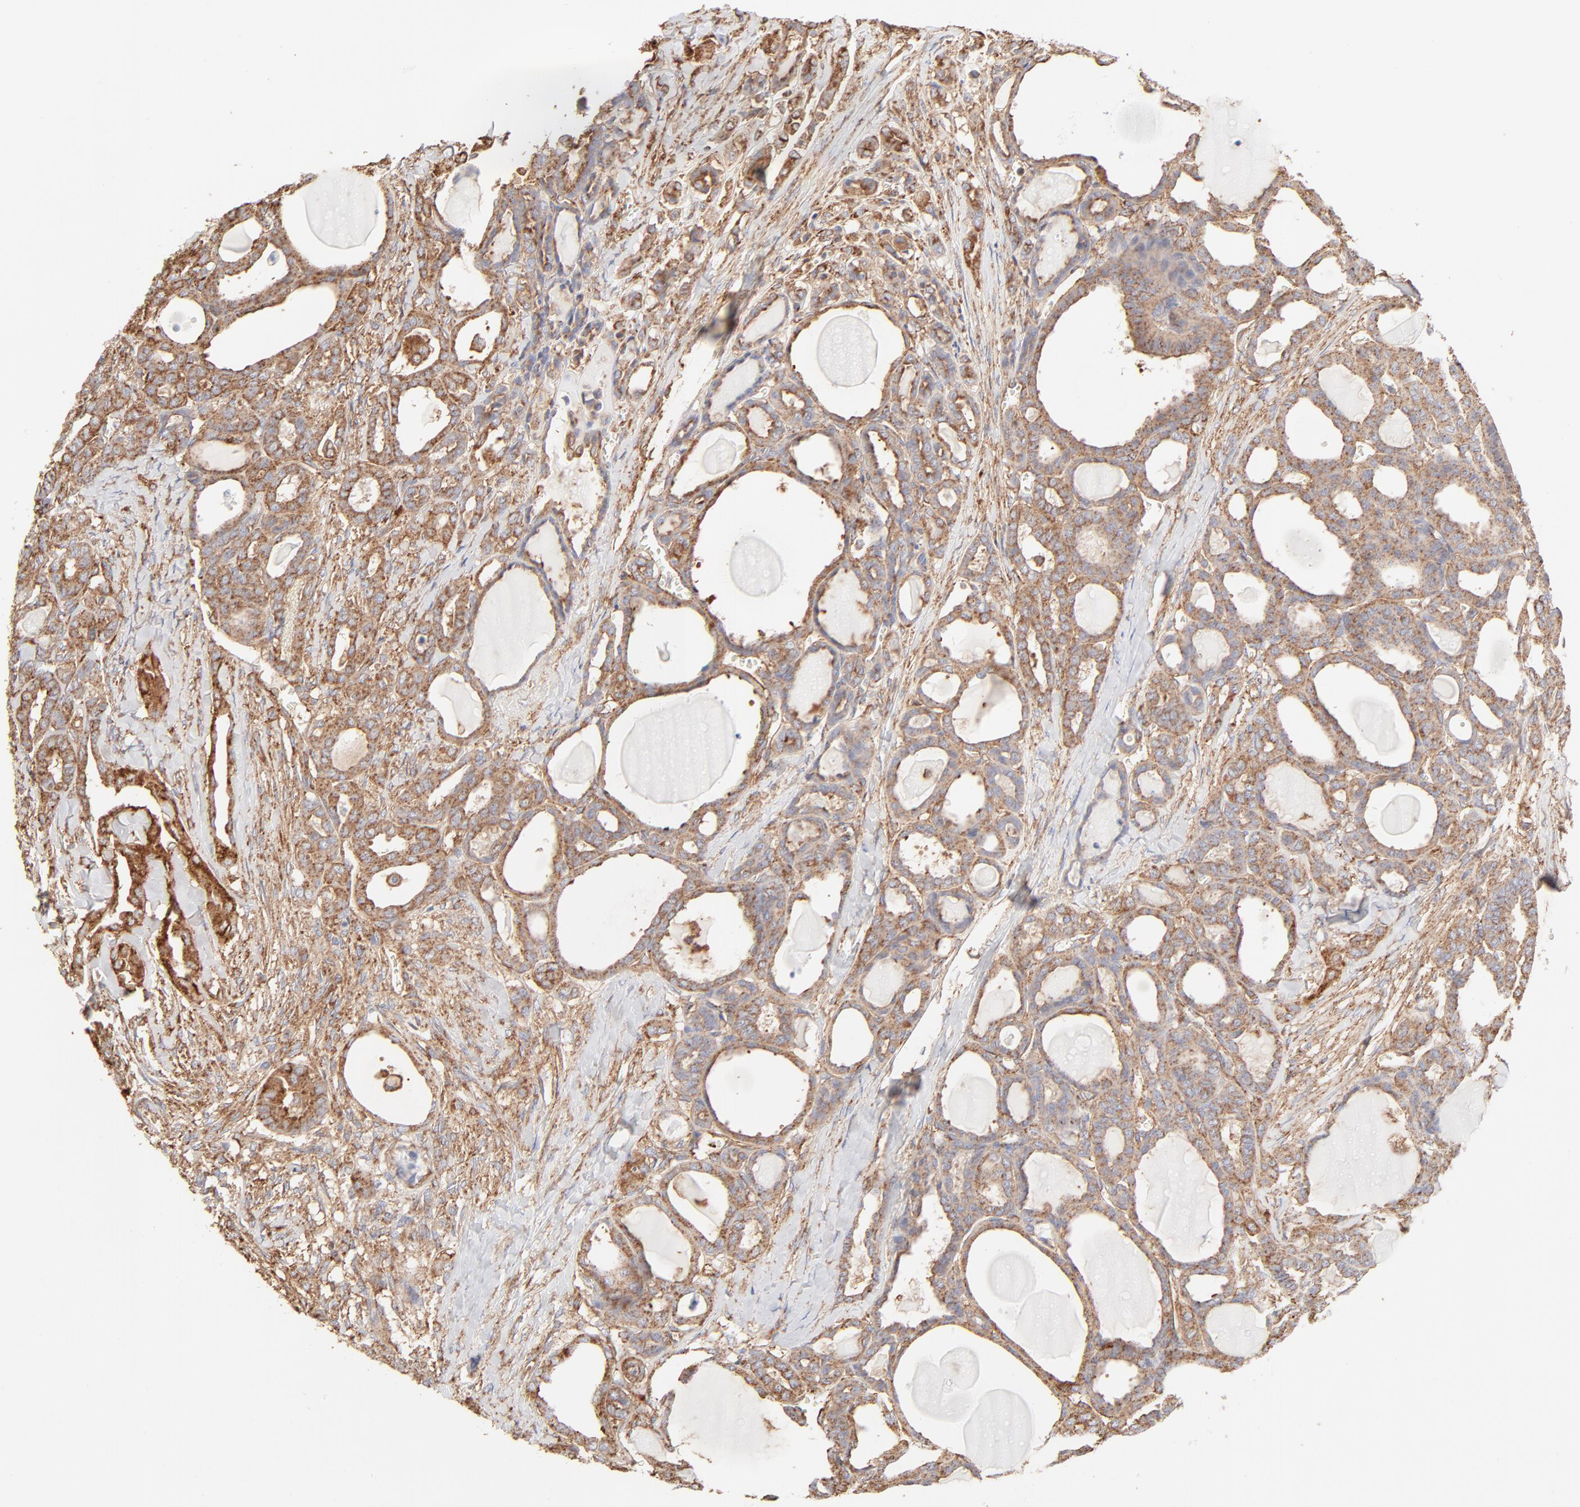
{"staining": {"intensity": "moderate", "quantity": ">75%", "location": "cytoplasmic/membranous"}, "tissue": "thyroid cancer", "cell_type": "Tumor cells", "image_type": "cancer", "snomed": [{"axis": "morphology", "description": "Carcinoma, NOS"}, {"axis": "topography", "description": "Thyroid gland"}], "caption": "A brown stain highlights moderate cytoplasmic/membranous expression of a protein in thyroid cancer tumor cells.", "gene": "CLTB", "patient": {"sex": "female", "age": 91}}